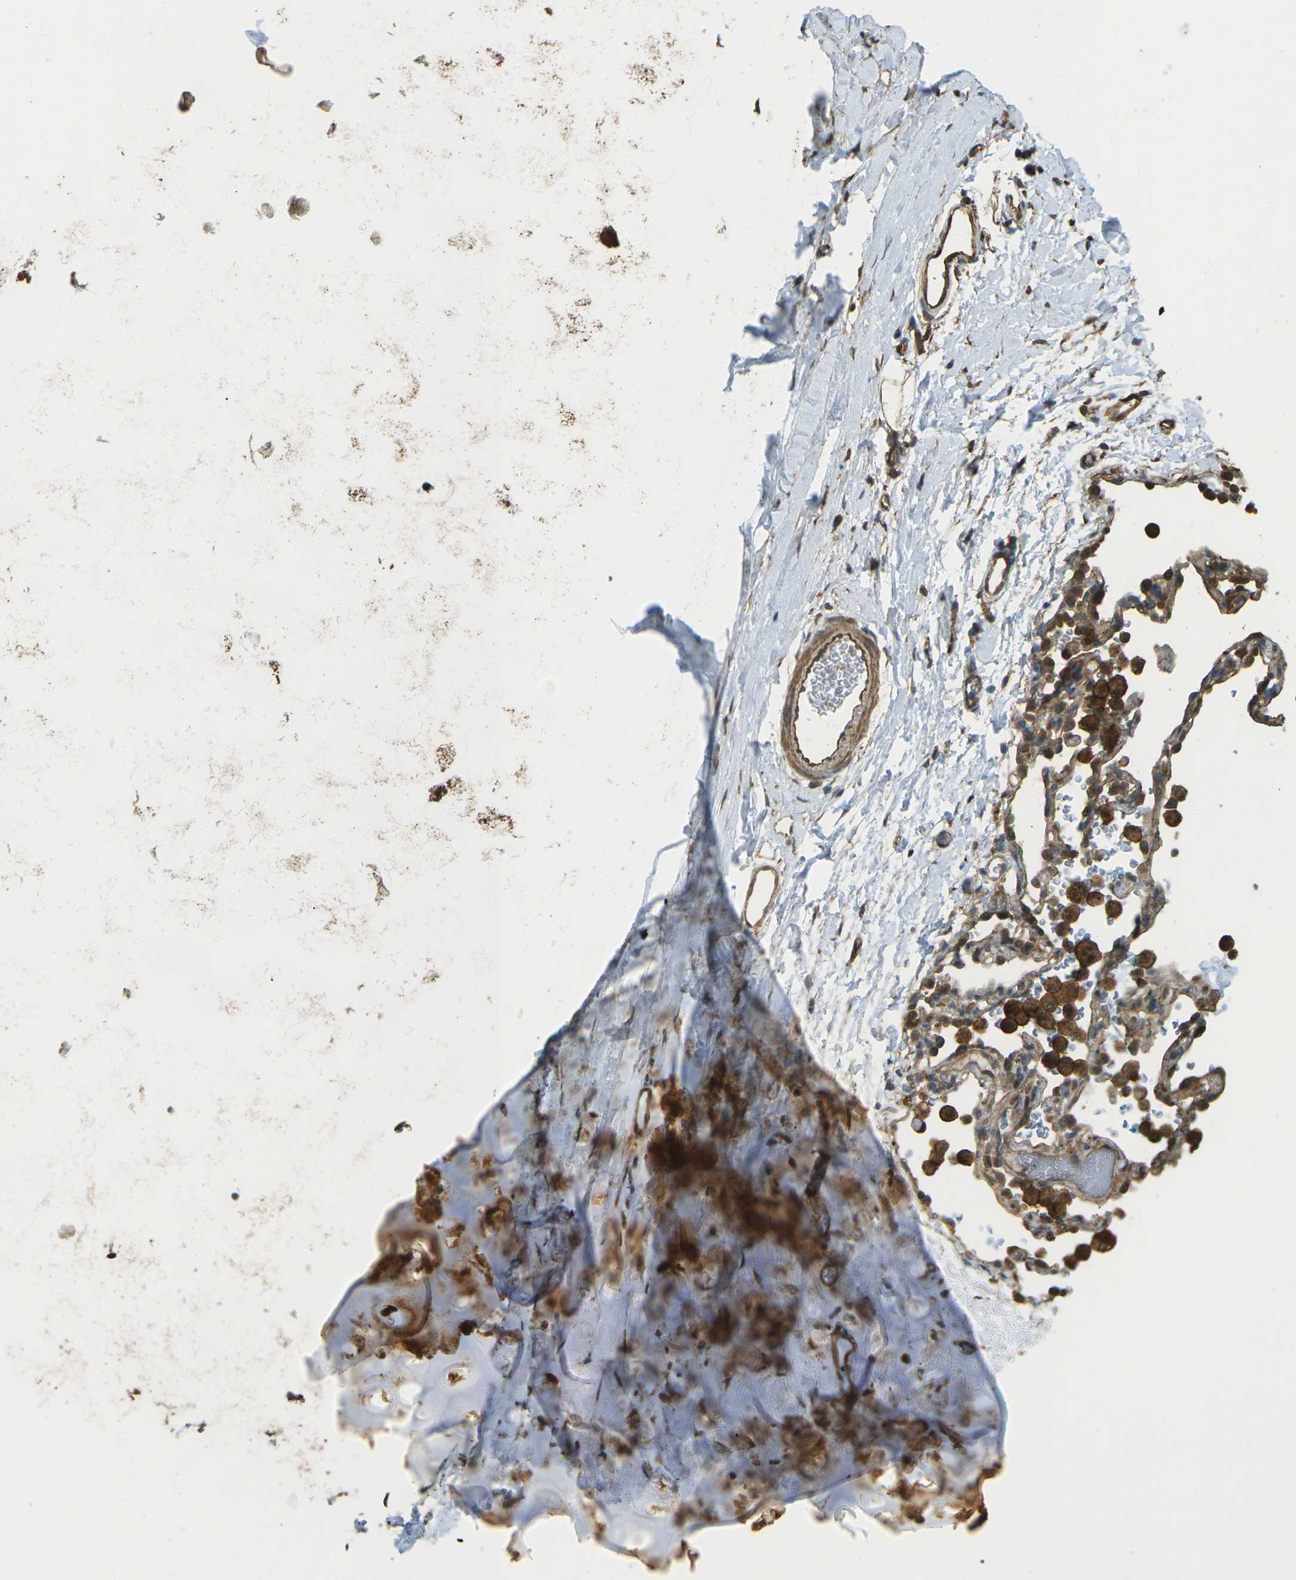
{"staining": {"intensity": "moderate", "quantity": ">75%", "location": "cytoplasmic/membranous"}, "tissue": "adipose tissue", "cell_type": "Adipocytes", "image_type": "normal", "snomed": [{"axis": "morphology", "description": "Normal tissue, NOS"}, {"axis": "topography", "description": "Cartilage tissue"}, {"axis": "topography", "description": "Bronchus"}], "caption": "Adipocytes exhibit medium levels of moderate cytoplasmic/membranous expression in approximately >75% of cells in benign human adipose tissue.", "gene": "CHMP3", "patient": {"sex": "female", "age": 53}}